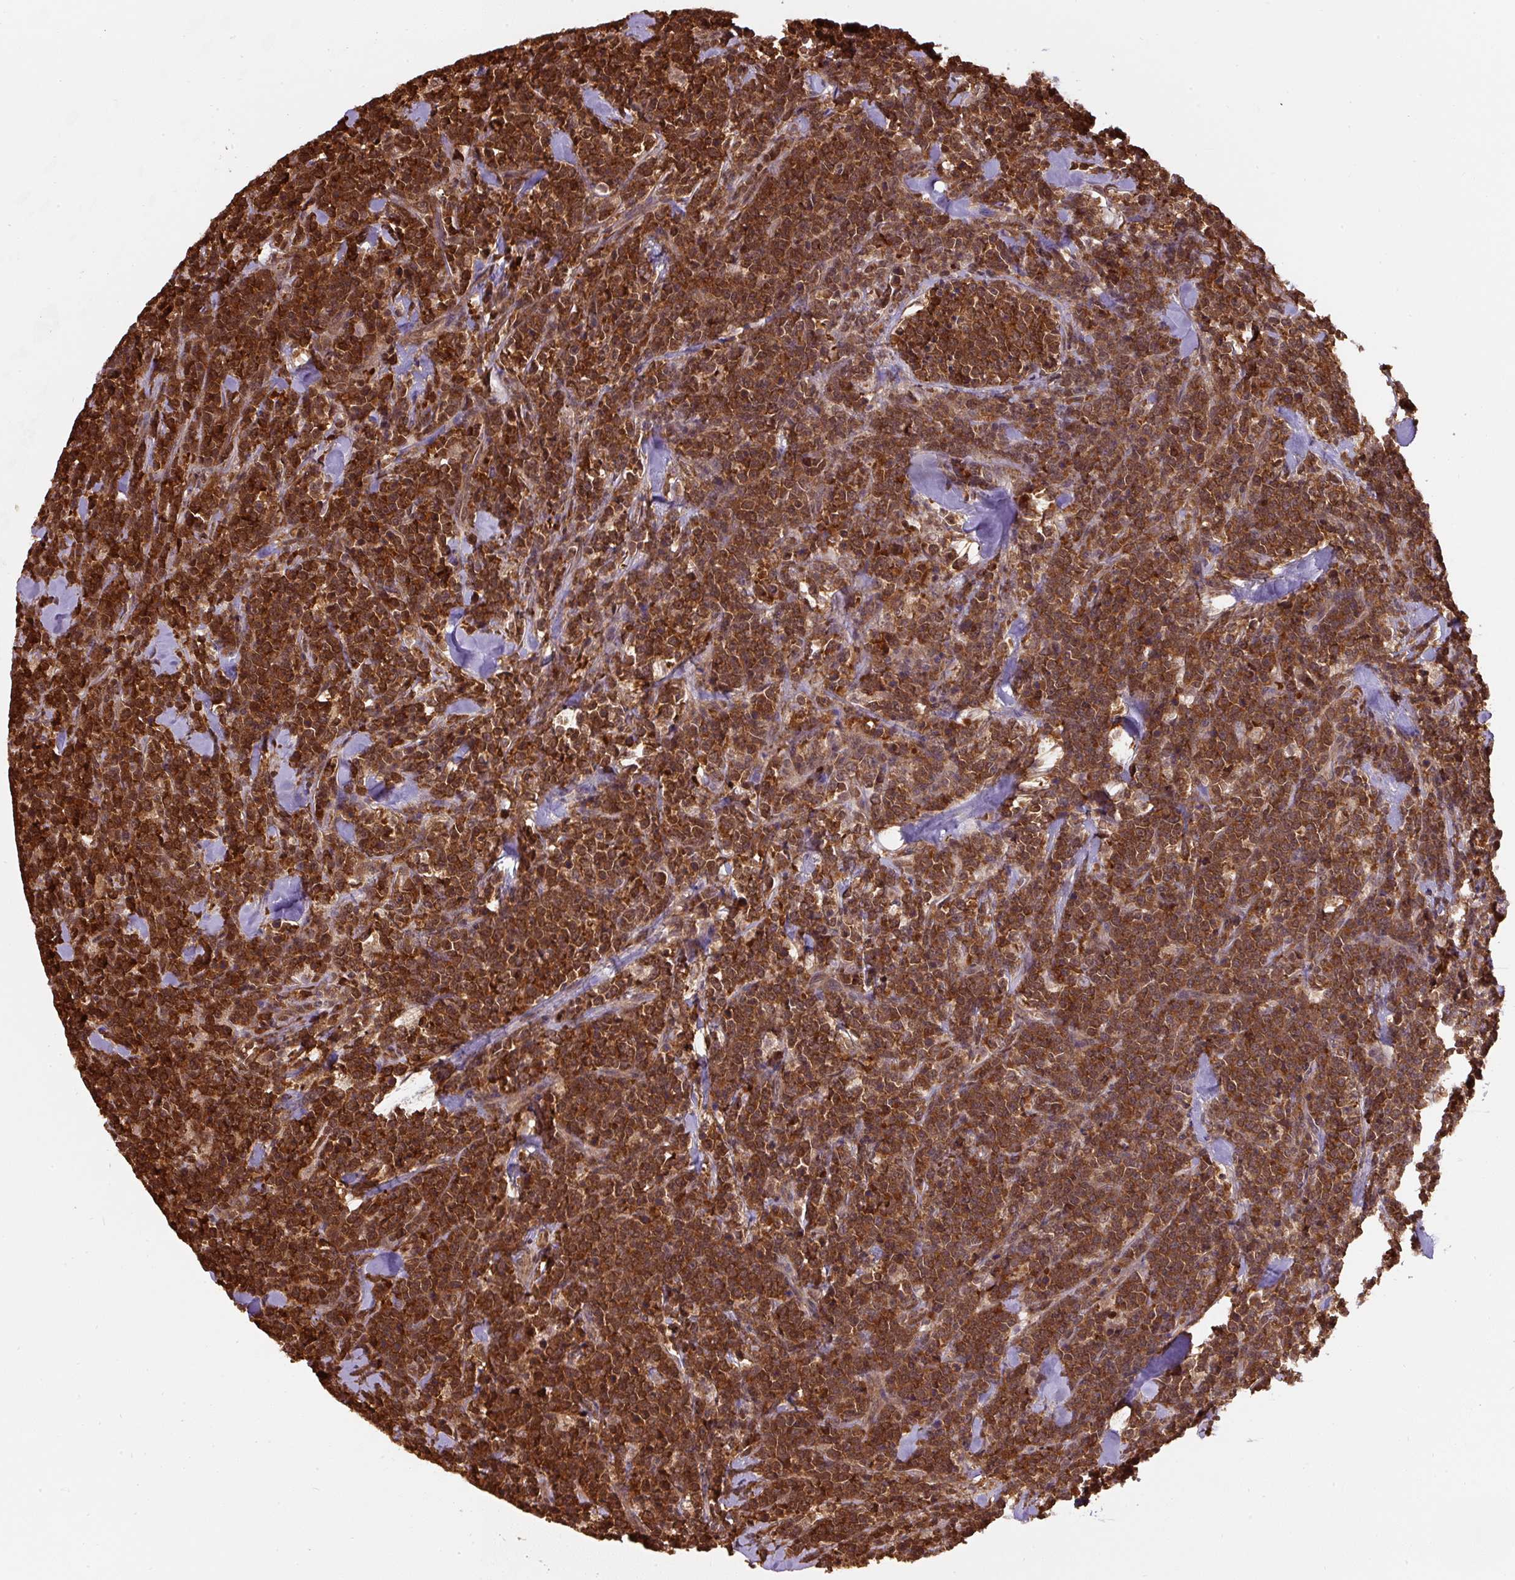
{"staining": {"intensity": "strong", "quantity": ">75%", "location": "cytoplasmic/membranous,nuclear"}, "tissue": "lymphoma", "cell_type": "Tumor cells", "image_type": "cancer", "snomed": [{"axis": "morphology", "description": "Malignant lymphoma, non-Hodgkin's type, High grade"}, {"axis": "topography", "description": "Small intestine"}, {"axis": "topography", "description": "Colon"}], "caption": "Human lymphoma stained with a protein marker exhibits strong staining in tumor cells.", "gene": "ST13", "patient": {"sex": "male", "age": 8}}